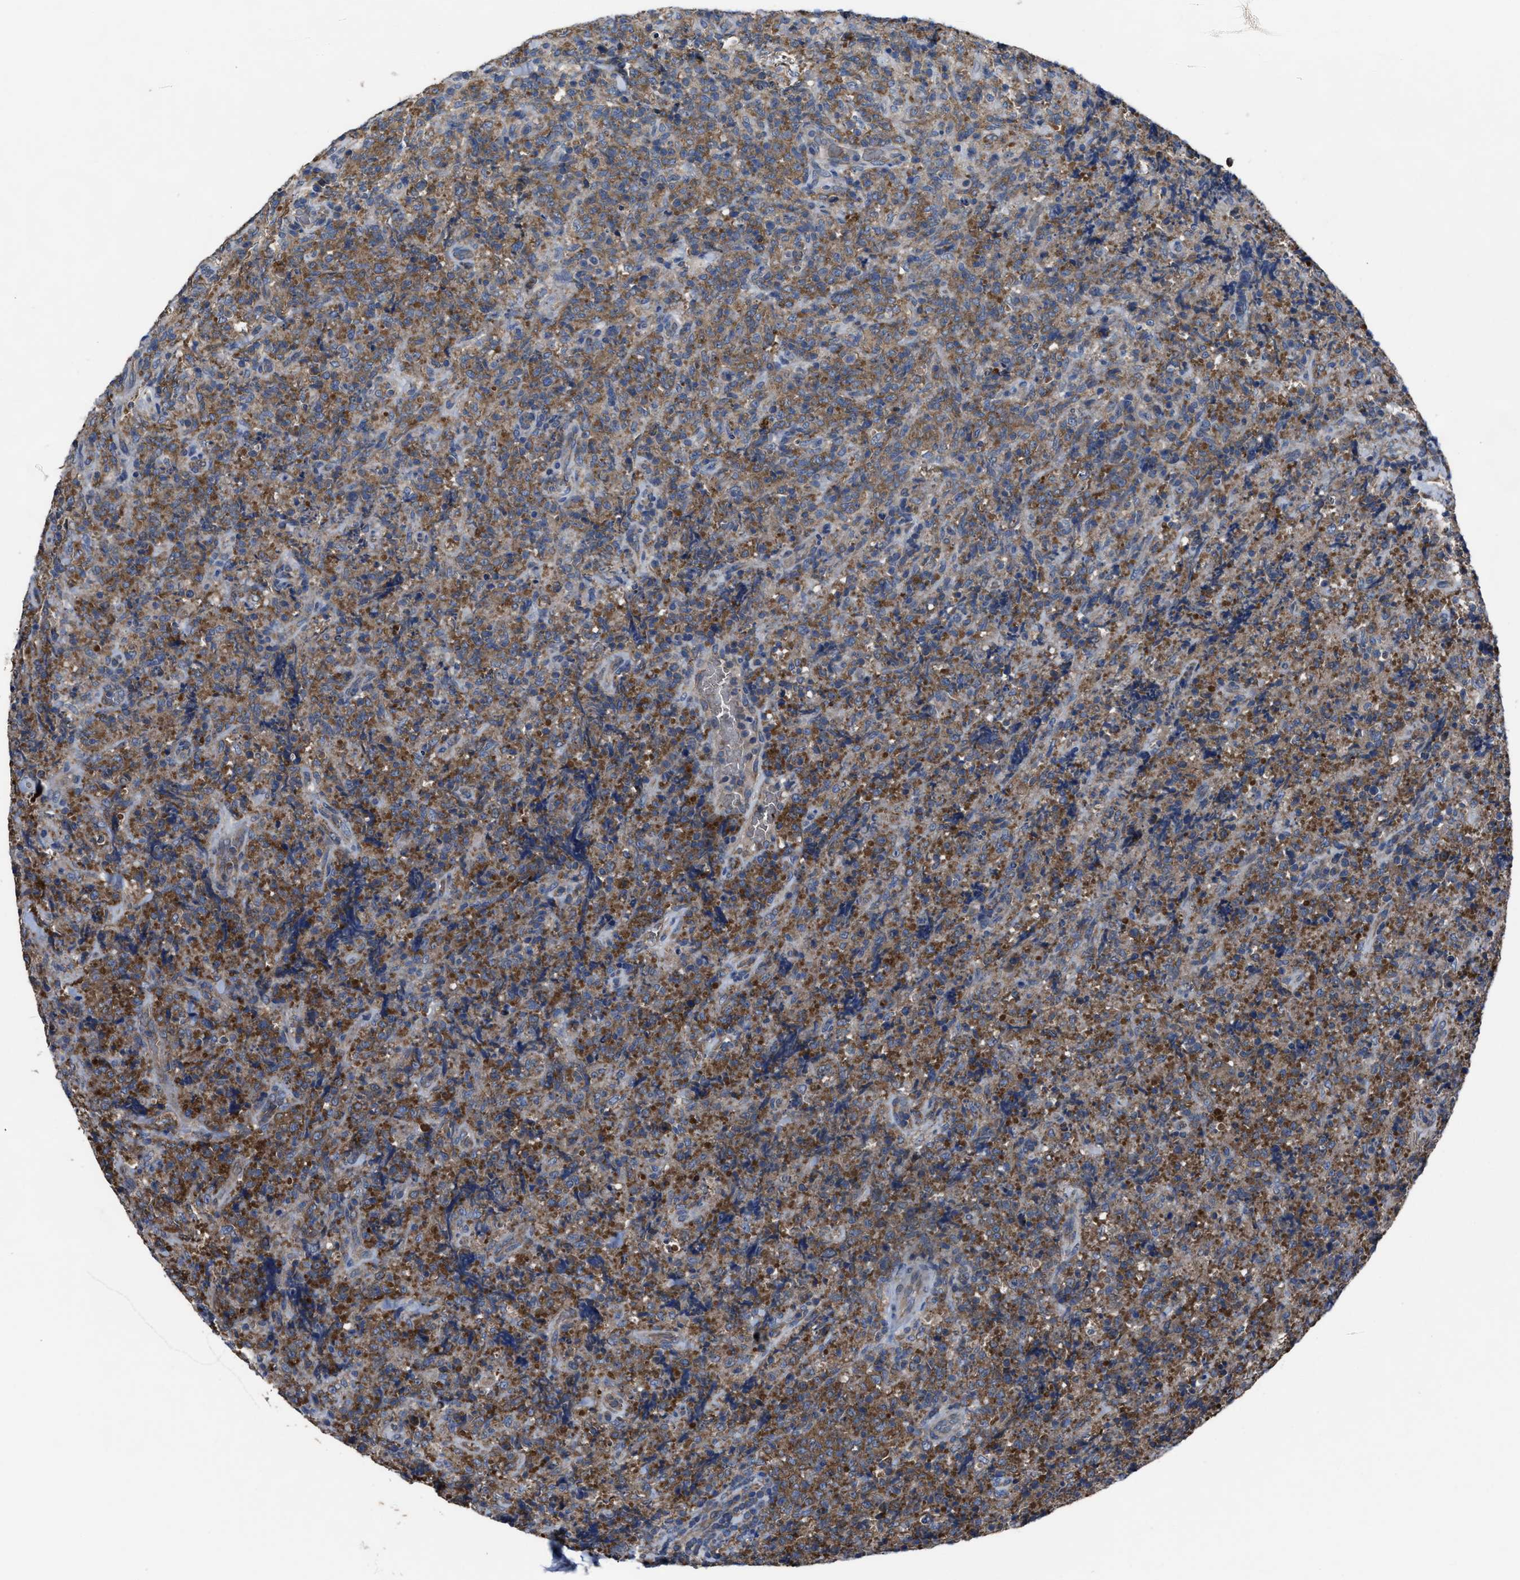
{"staining": {"intensity": "moderate", "quantity": ">75%", "location": "cytoplasmic/membranous"}, "tissue": "lymphoma", "cell_type": "Tumor cells", "image_type": "cancer", "snomed": [{"axis": "morphology", "description": "Malignant lymphoma, non-Hodgkin's type, High grade"}, {"axis": "topography", "description": "Tonsil"}], "caption": "Lymphoma was stained to show a protein in brown. There is medium levels of moderate cytoplasmic/membranous positivity in about >75% of tumor cells.", "gene": "UPF1", "patient": {"sex": "female", "age": 36}}